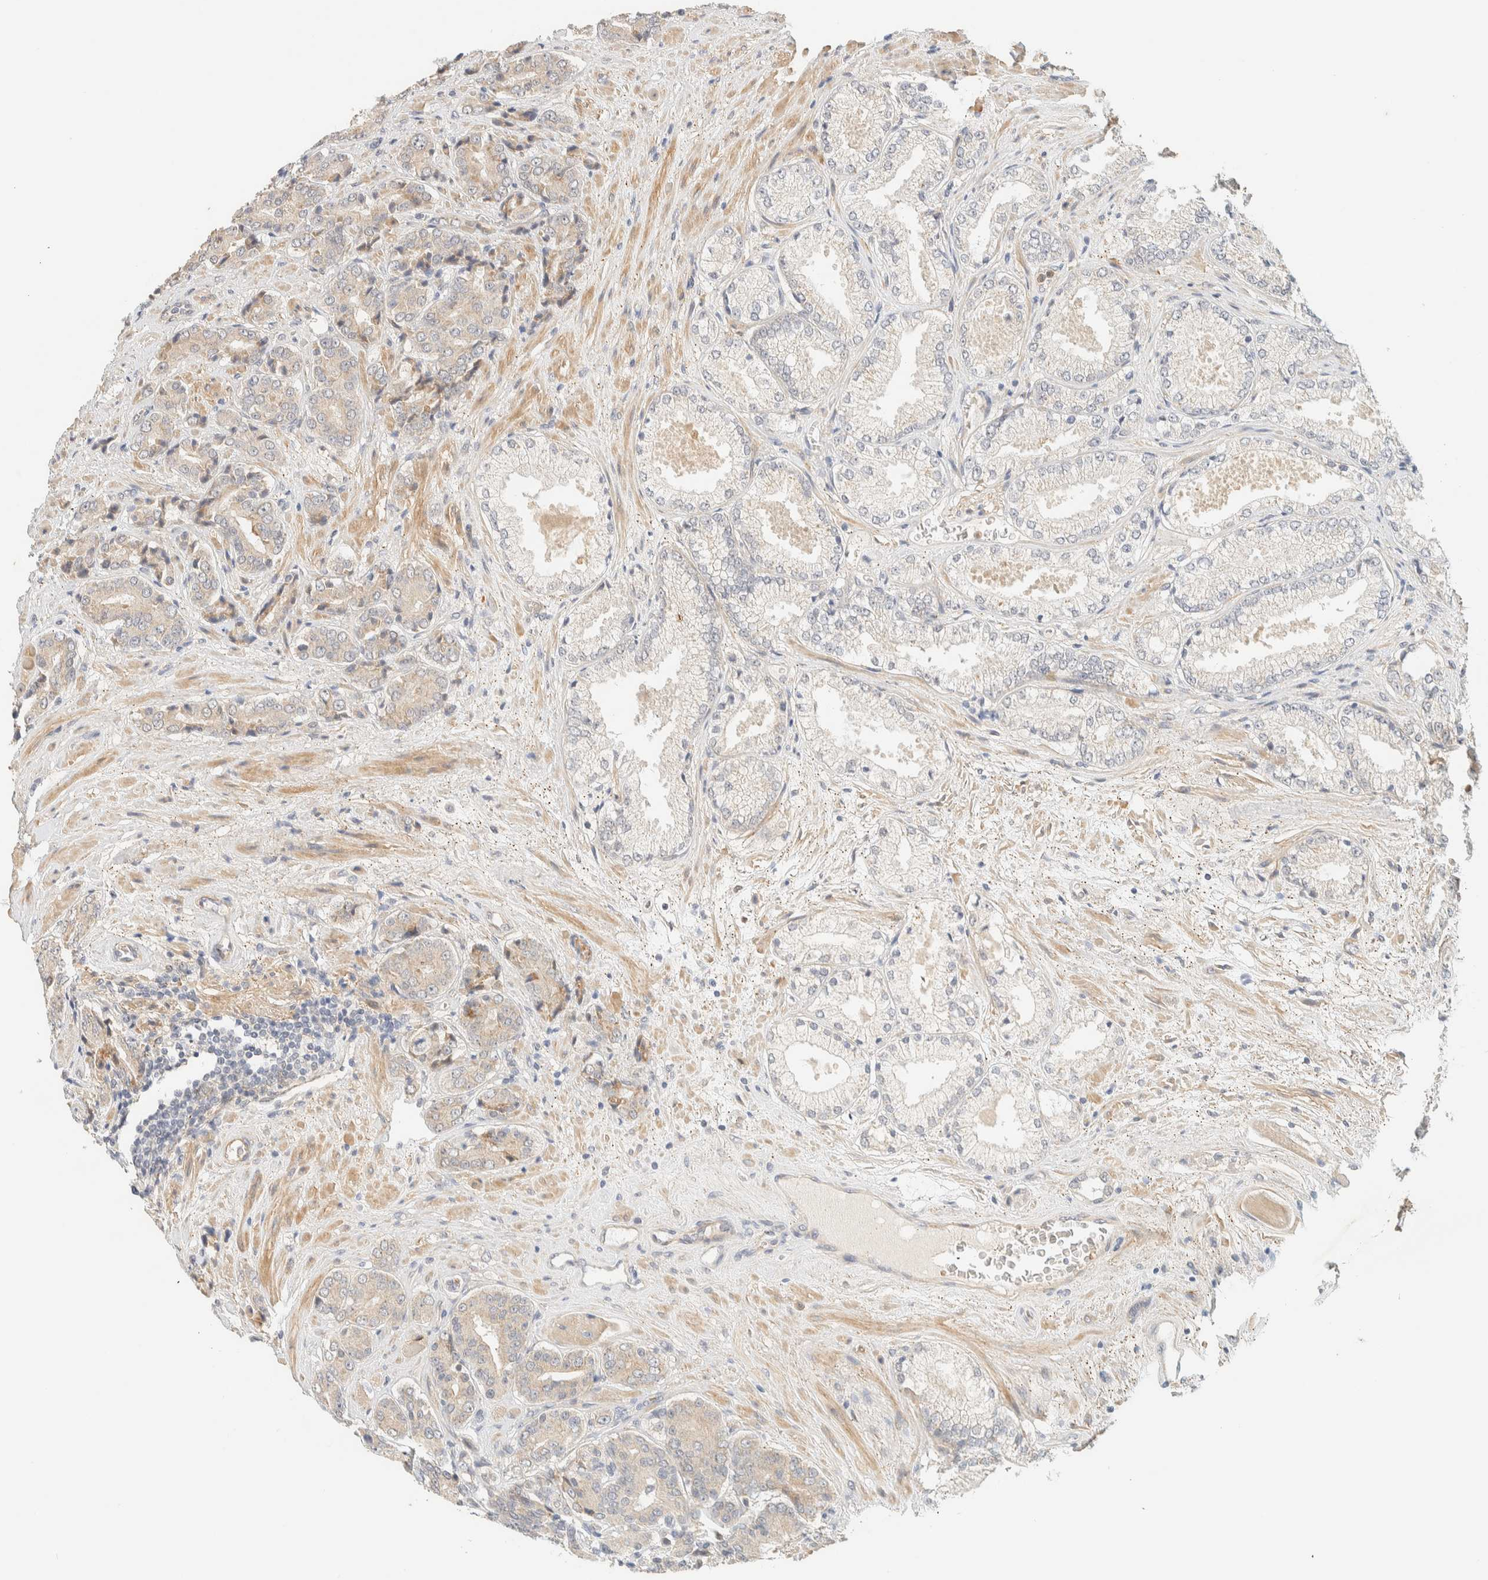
{"staining": {"intensity": "weak", "quantity": "<25%", "location": "cytoplasmic/membranous"}, "tissue": "prostate cancer", "cell_type": "Tumor cells", "image_type": "cancer", "snomed": [{"axis": "morphology", "description": "Adenocarcinoma, High grade"}, {"axis": "topography", "description": "Prostate"}], "caption": "IHC of prostate adenocarcinoma (high-grade) shows no positivity in tumor cells.", "gene": "TNK1", "patient": {"sex": "male", "age": 71}}